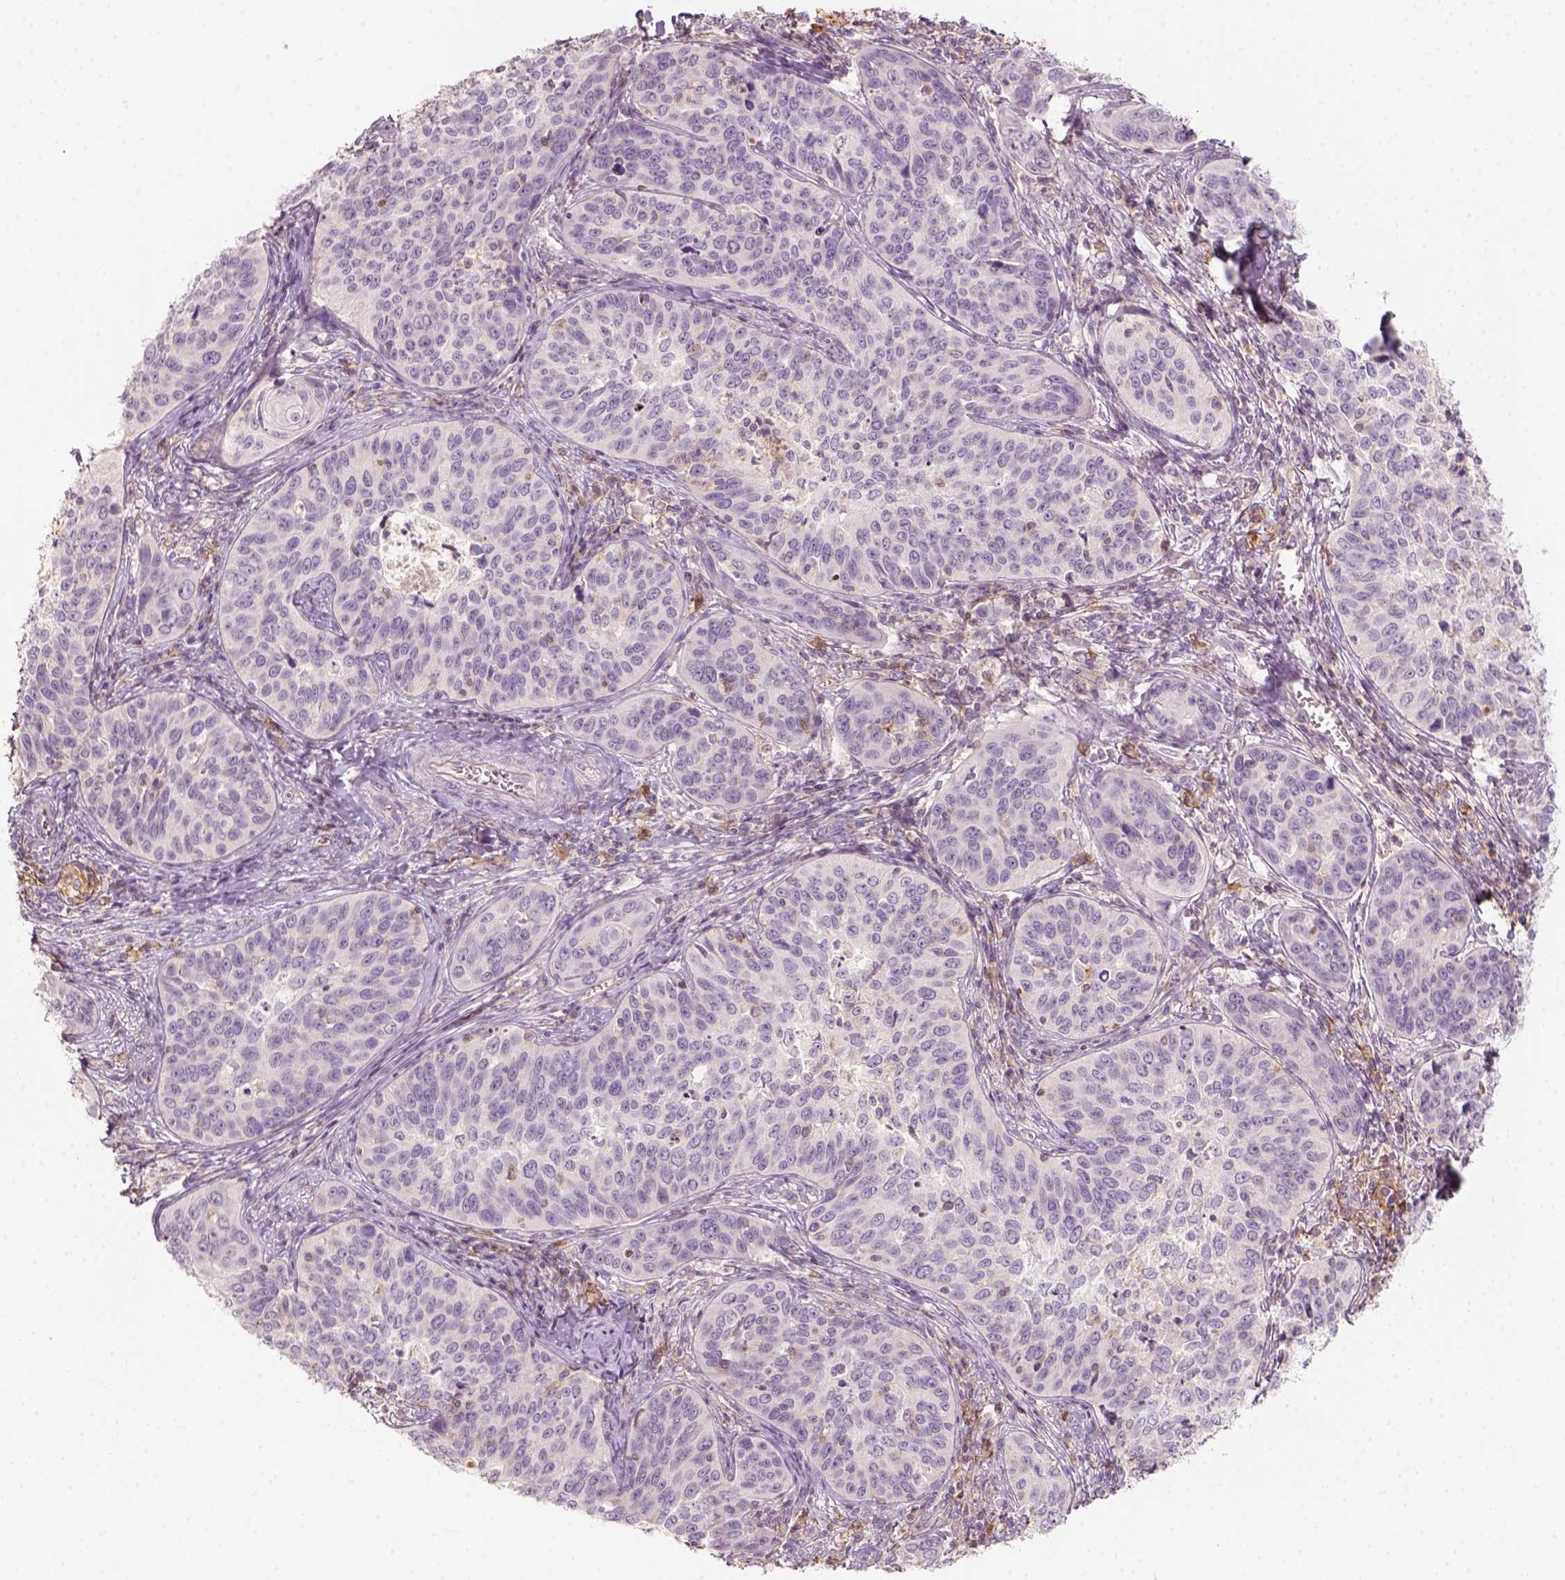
{"staining": {"intensity": "negative", "quantity": "none", "location": "none"}, "tissue": "cervical cancer", "cell_type": "Tumor cells", "image_type": "cancer", "snomed": [{"axis": "morphology", "description": "Squamous cell carcinoma, NOS"}, {"axis": "topography", "description": "Cervix"}], "caption": "Photomicrograph shows no protein staining in tumor cells of cervical cancer tissue.", "gene": "AQP9", "patient": {"sex": "female", "age": 31}}